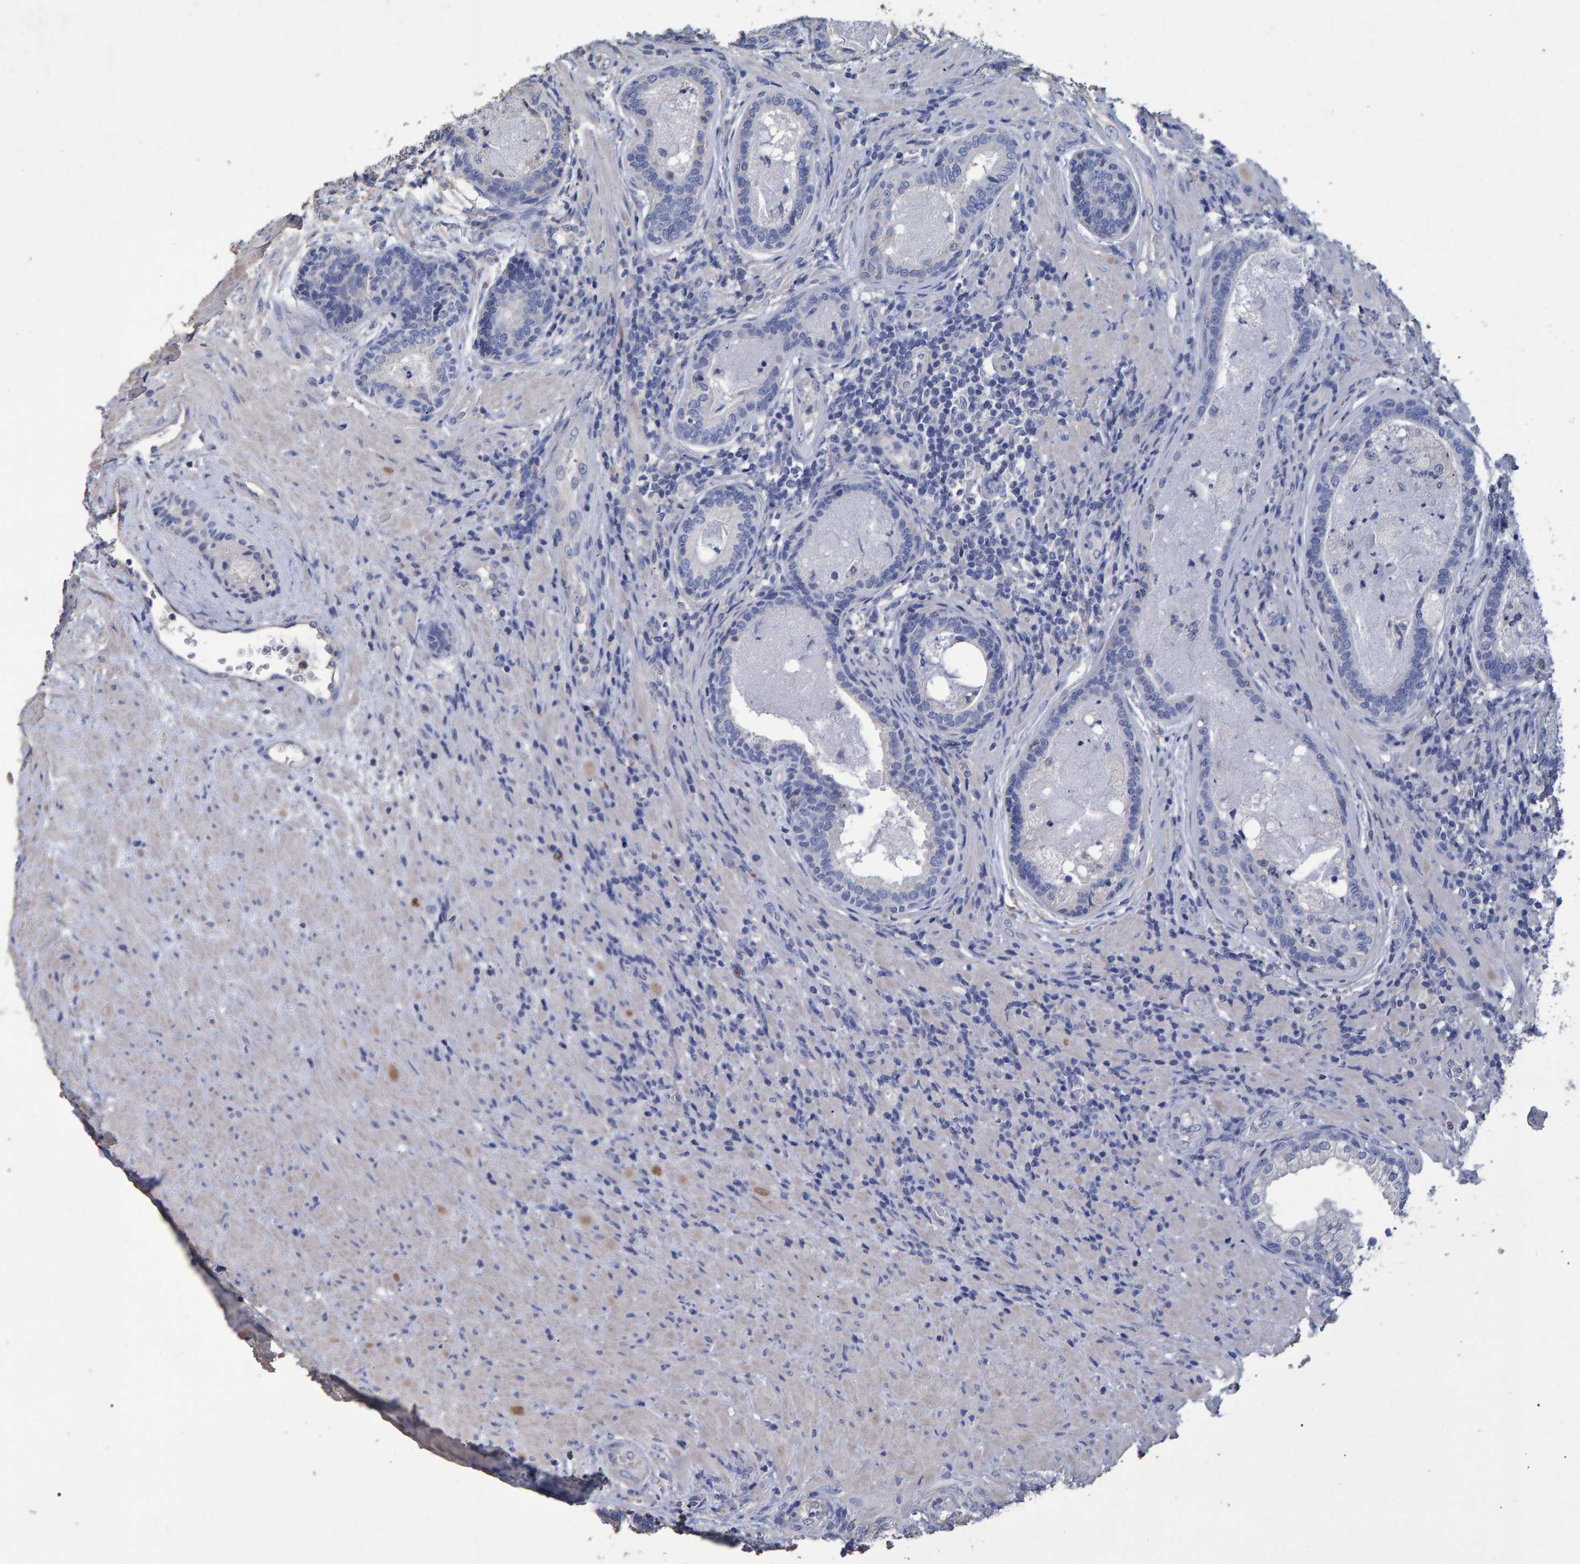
{"staining": {"intensity": "negative", "quantity": "none", "location": "none"}, "tissue": "prostate", "cell_type": "Glandular cells", "image_type": "normal", "snomed": [{"axis": "morphology", "description": "Normal tissue, NOS"}, {"axis": "topography", "description": "Prostate"}], "caption": "High power microscopy image of an IHC micrograph of normal prostate, revealing no significant positivity in glandular cells. Nuclei are stained in blue.", "gene": "HEMGN", "patient": {"sex": "male", "age": 76}}